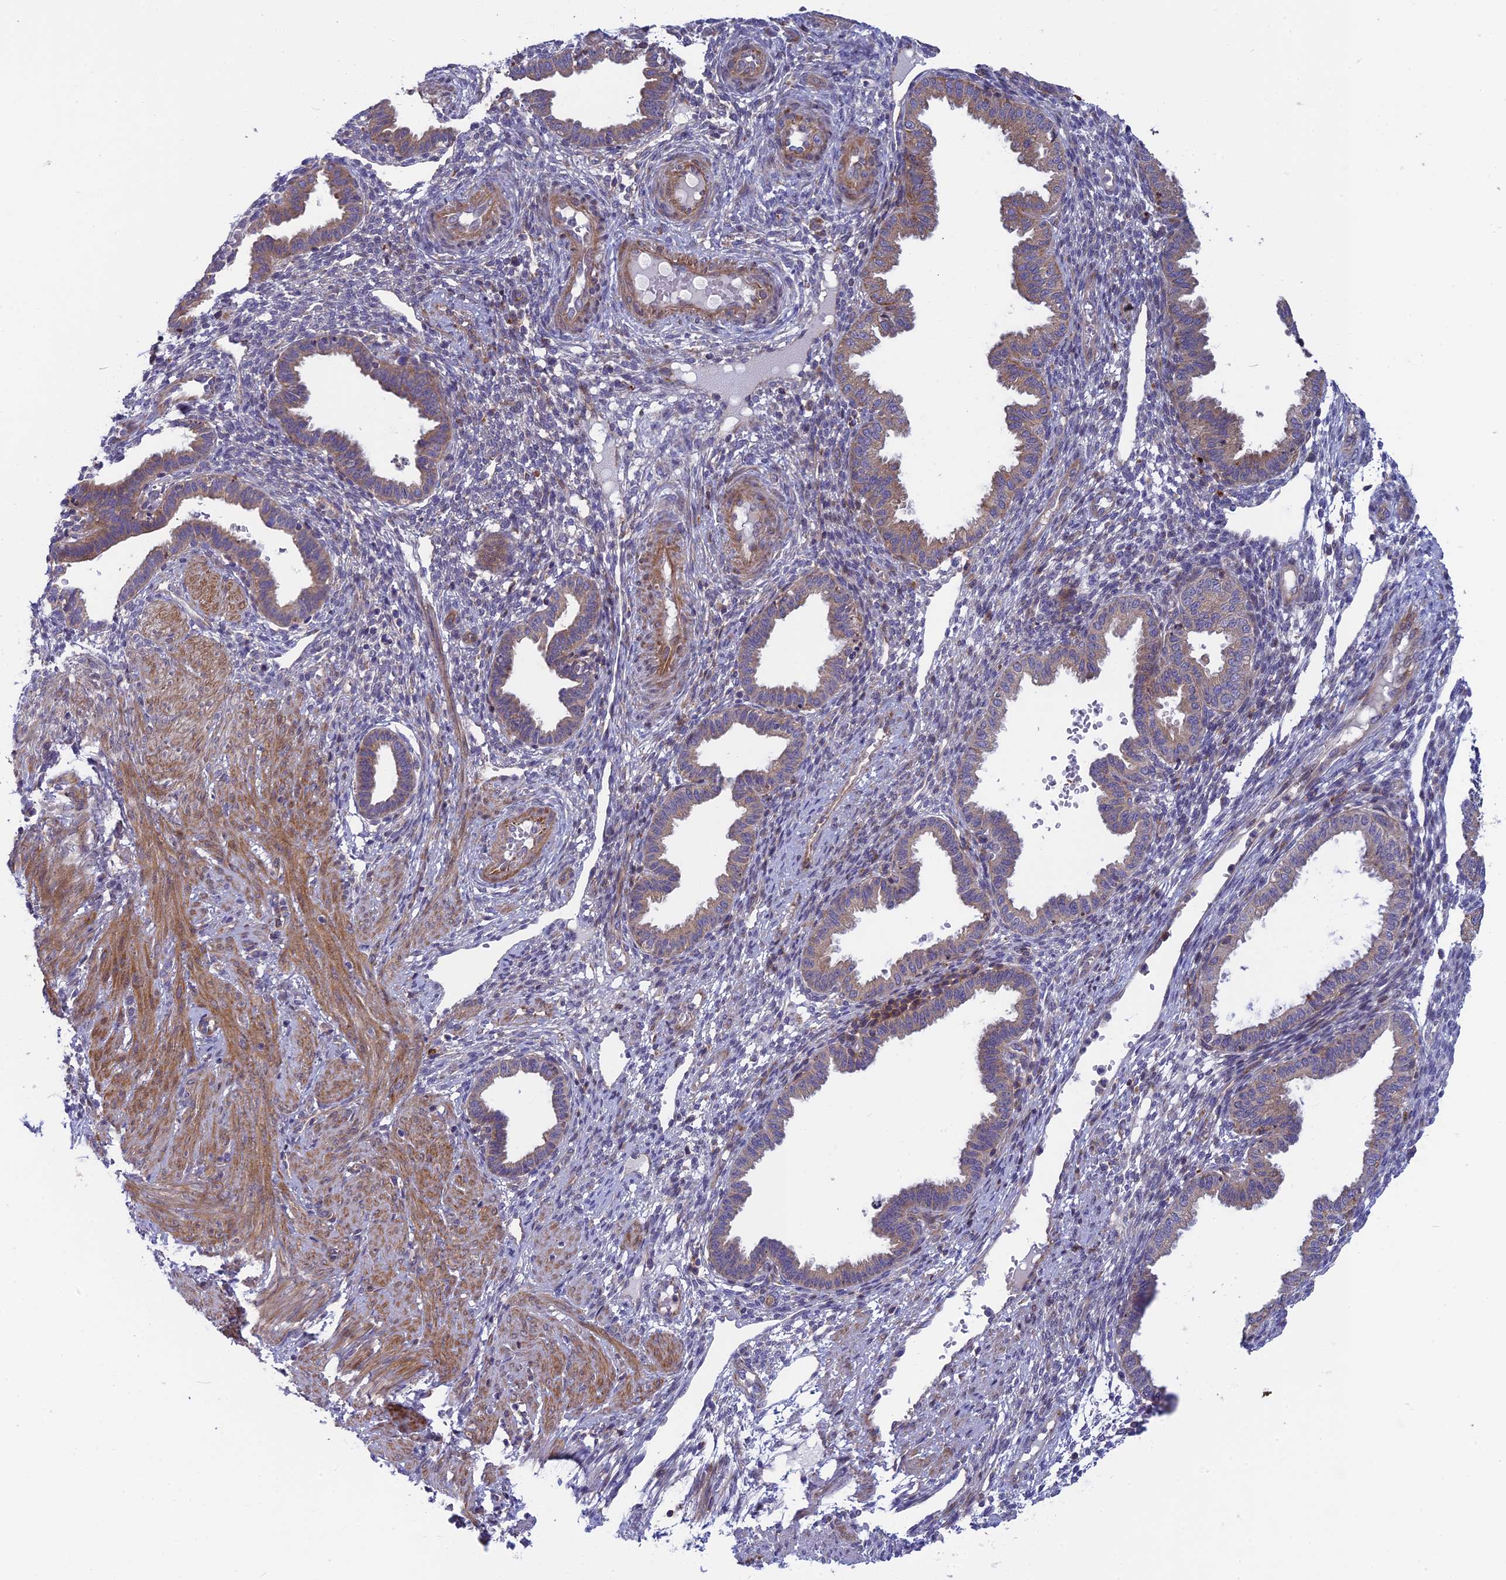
{"staining": {"intensity": "negative", "quantity": "none", "location": "none"}, "tissue": "endometrium", "cell_type": "Cells in endometrial stroma", "image_type": "normal", "snomed": [{"axis": "morphology", "description": "Normal tissue, NOS"}, {"axis": "topography", "description": "Endometrium"}], "caption": "IHC histopathology image of normal endometrium: endometrium stained with DAB shows no significant protein expression in cells in endometrial stroma. The staining is performed using DAB brown chromogen with nuclei counter-stained in using hematoxylin.", "gene": "BLTP2", "patient": {"sex": "female", "age": 33}}